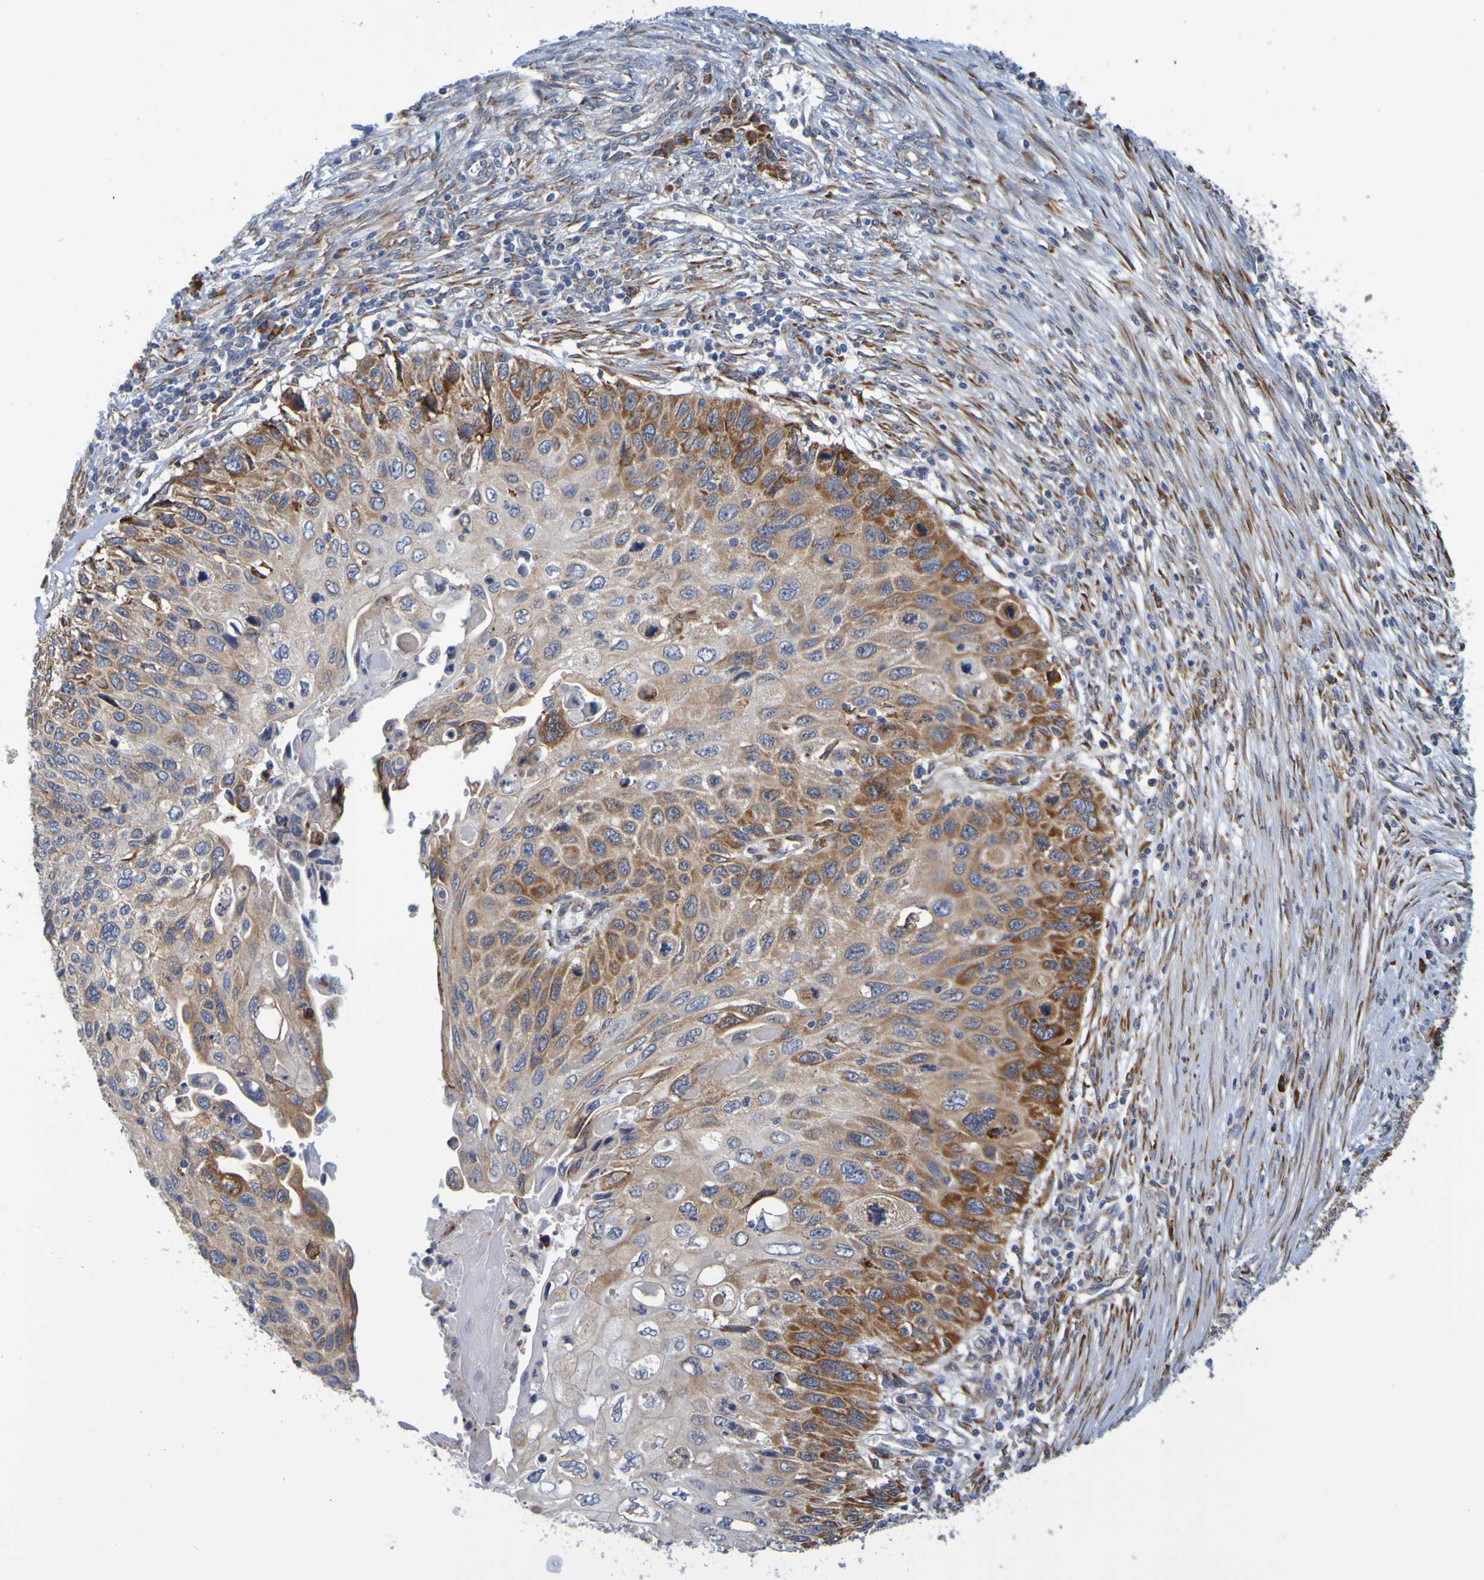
{"staining": {"intensity": "strong", "quantity": "25%-75%", "location": "cytoplasmic/membranous"}, "tissue": "cervical cancer", "cell_type": "Tumor cells", "image_type": "cancer", "snomed": [{"axis": "morphology", "description": "Squamous cell carcinoma, NOS"}, {"axis": "topography", "description": "Cervix"}], "caption": "Immunohistochemical staining of human cervical squamous cell carcinoma reveals high levels of strong cytoplasmic/membranous protein expression in about 25%-75% of tumor cells.", "gene": "SIL1", "patient": {"sex": "female", "age": 70}}